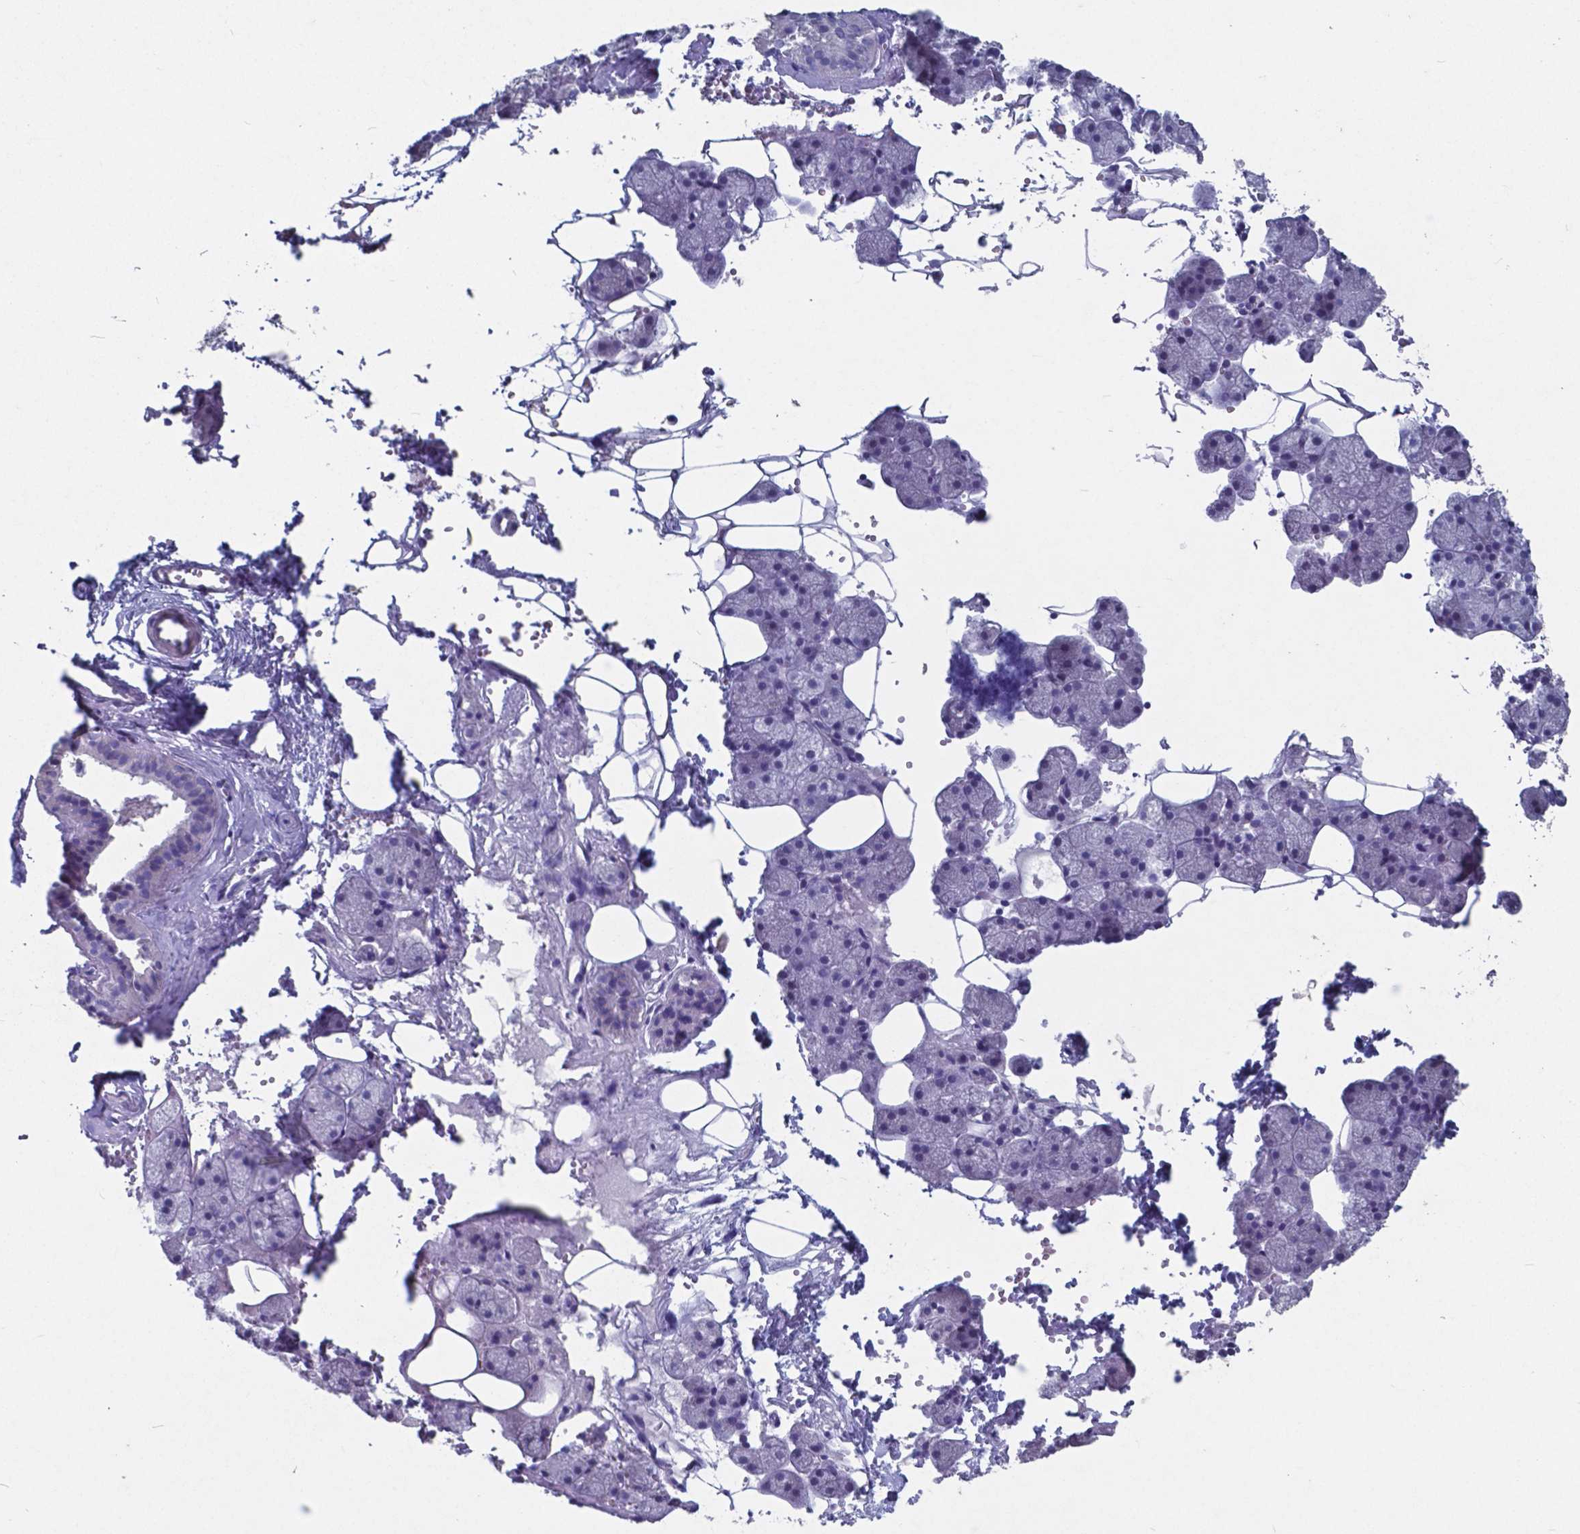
{"staining": {"intensity": "negative", "quantity": "none", "location": "none"}, "tissue": "salivary gland", "cell_type": "Glandular cells", "image_type": "normal", "snomed": [{"axis": "morphology", "description": "Normal tissue, NOS"}, {"axis": "topography", "description": "Salivary gland"}], "caption": "This micrograph is of normal salivary gland stained with immunohistochemistry (IHC) to label a protein in brown with the nuclei are counter-stained blue. There is no expression in glandular cells.", "gene": "TTR", "patient": {"sex": "male", "age": 38}}